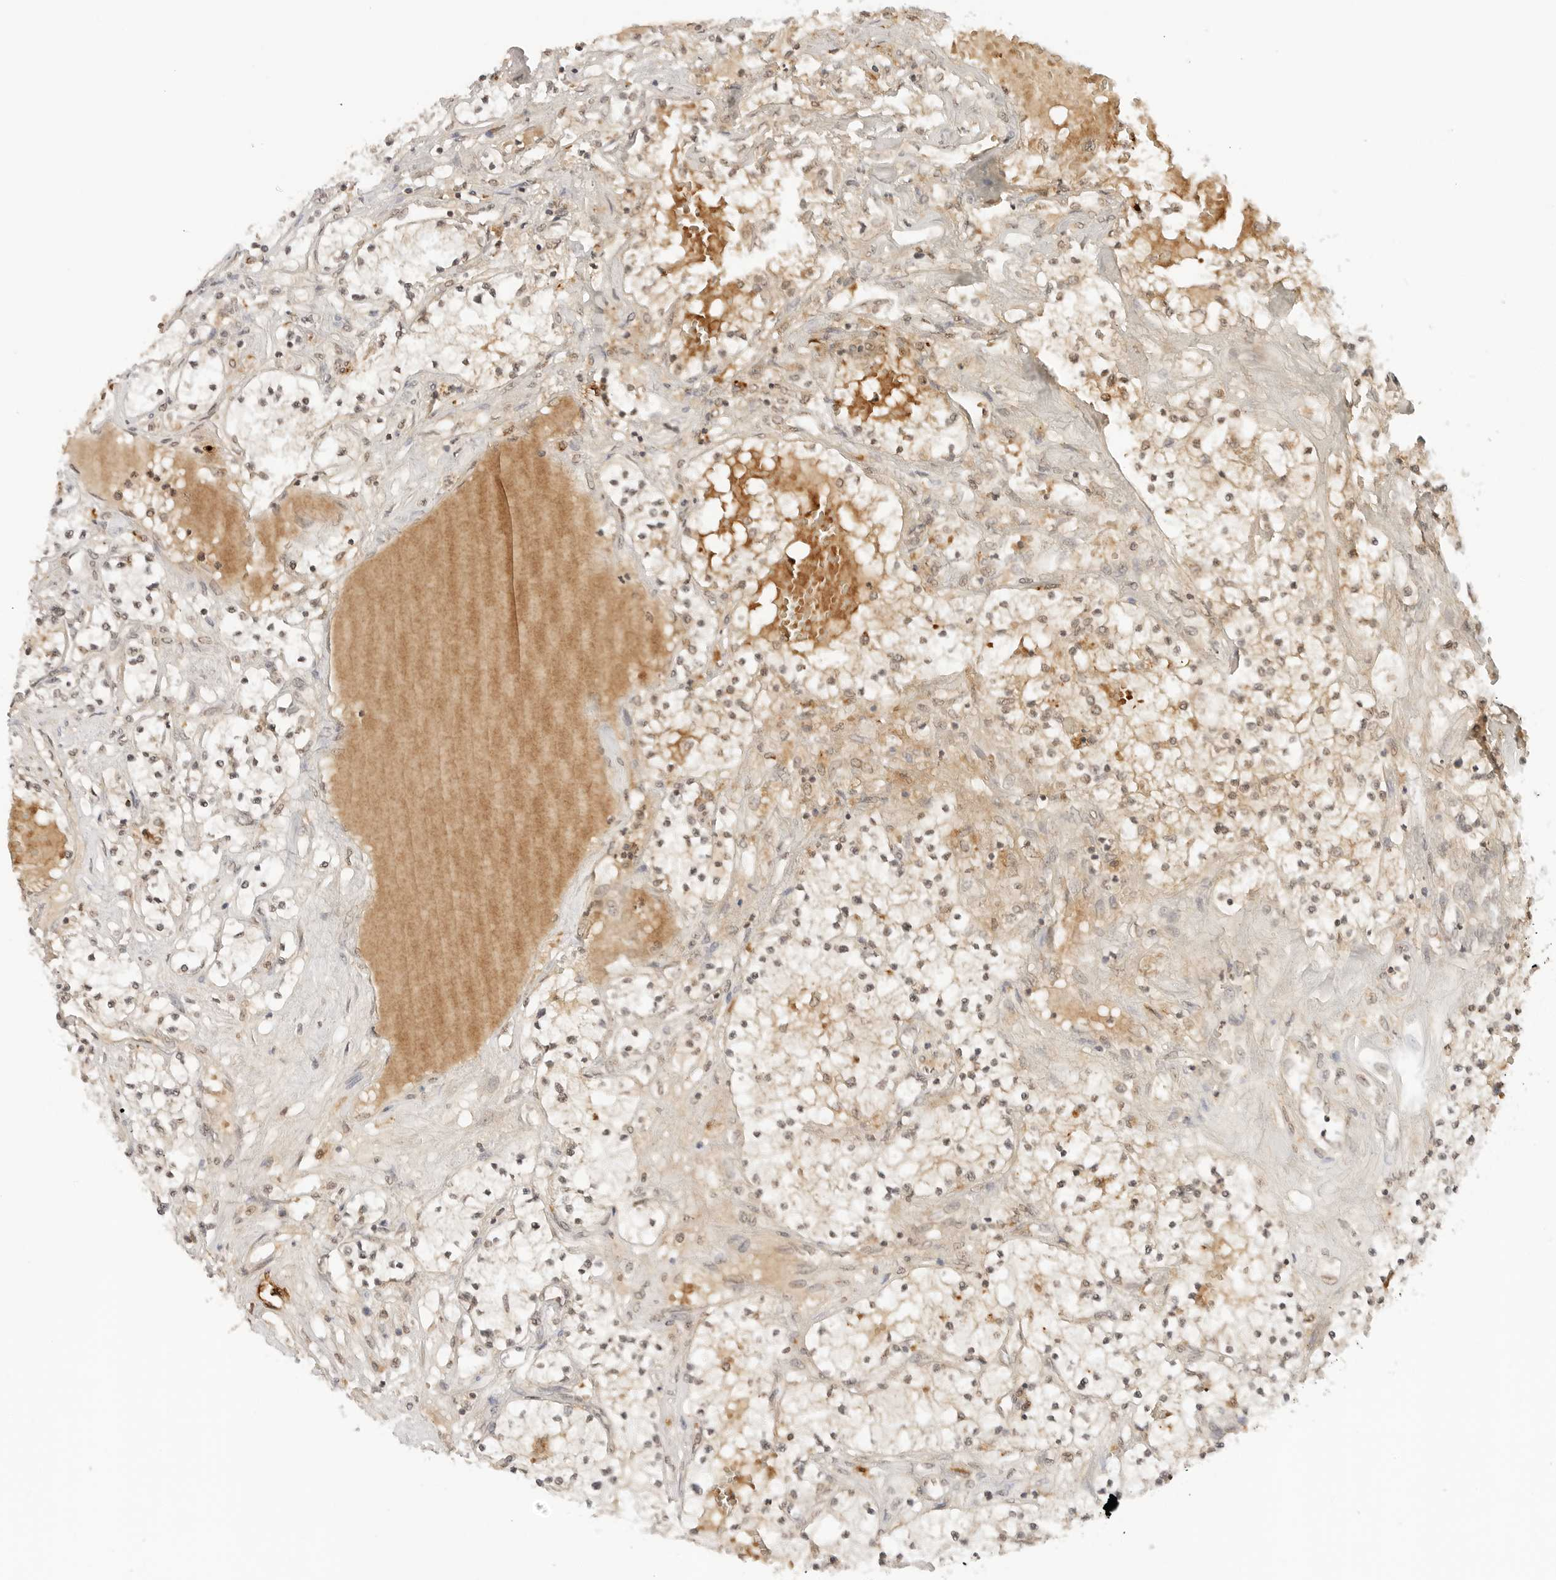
{"staining": {"intensity": "weak", "quantity": ">75%", "location": "cytoplasmic/membranous,nuclear"}, "tissue": "renal cancer", "cell_type": "Tumor cells", "image_type": "cancer", "snomed": [{"axis": "morphology", "description": "Normal tissue, NOS"}, {"axis": "morphology", "description": "Adenocarcinoma, NOS"}, {"axis": "topography", "description": "Kidney"}], "caption": "A micrograph of renal cancer (adenocarcinoma) stained for a protein displays weak cytoplasmic/membranous and nuclear brown staining in tumor cells.", "gene": "GPR34", "patient": {"sex": "male", "age": 68}}